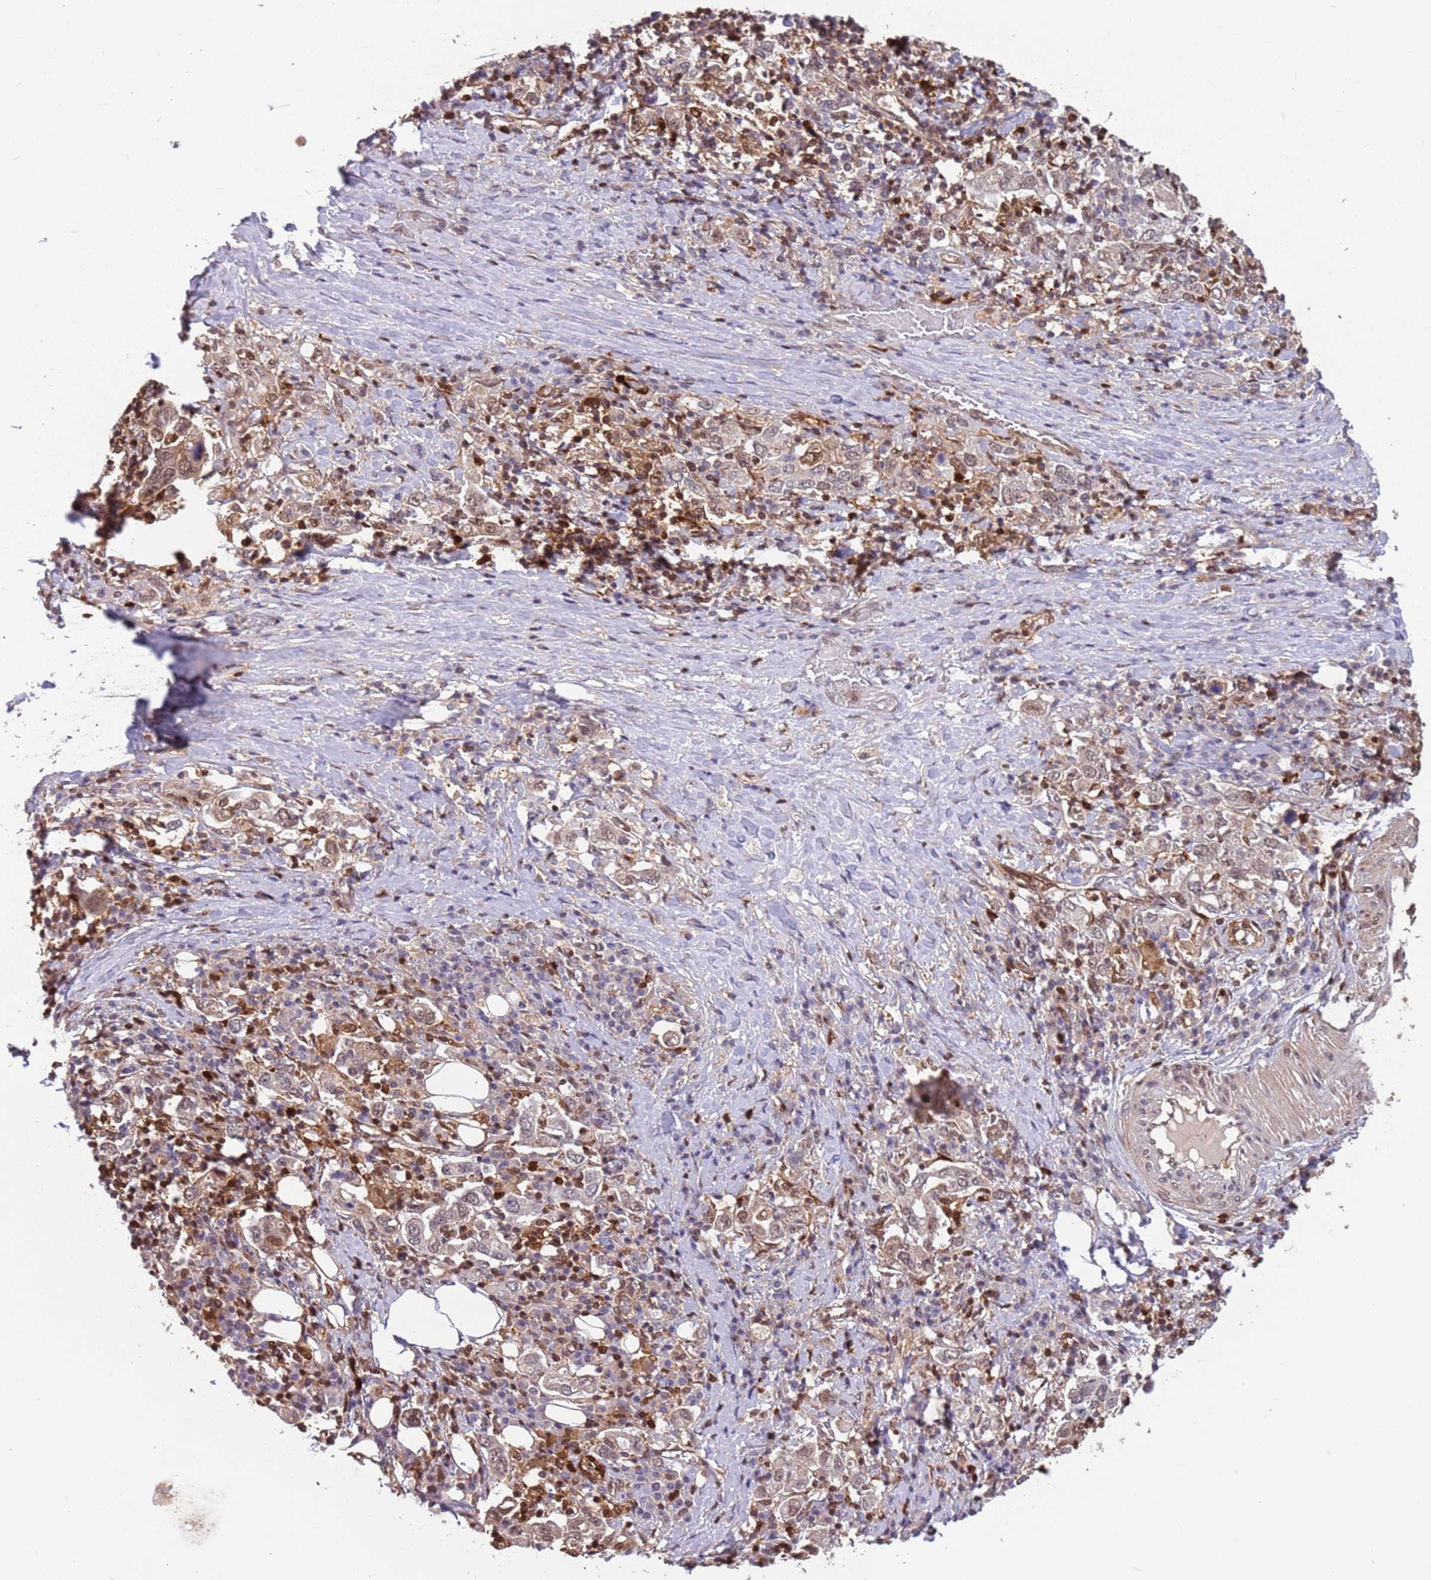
{"staining": {"intensity": "weak", "quantity": "25%-75%", "location": "cytoplasmic/membranous,nuclear"}, "tissue": "stomach cancer", "cell_type": "Tumor cells", "image_type": "cancer", "snomed": [{"axis": "morphology", "description": "Adenocarcinoma, NOS"}, {"axis": "topography", "description": "Stomach, upper"}, {"axis": "topography", "description": "Stomach"}], "caption": "Approximately 25%-75% of tumor cells in stomach cancer demonstrate weak cytoplasmic/membranous and nuclear protein staining as visualized by brown immunohistochemical staining.", "gene": "GBP2", "patient": {"sex": "male", "age": 62}}